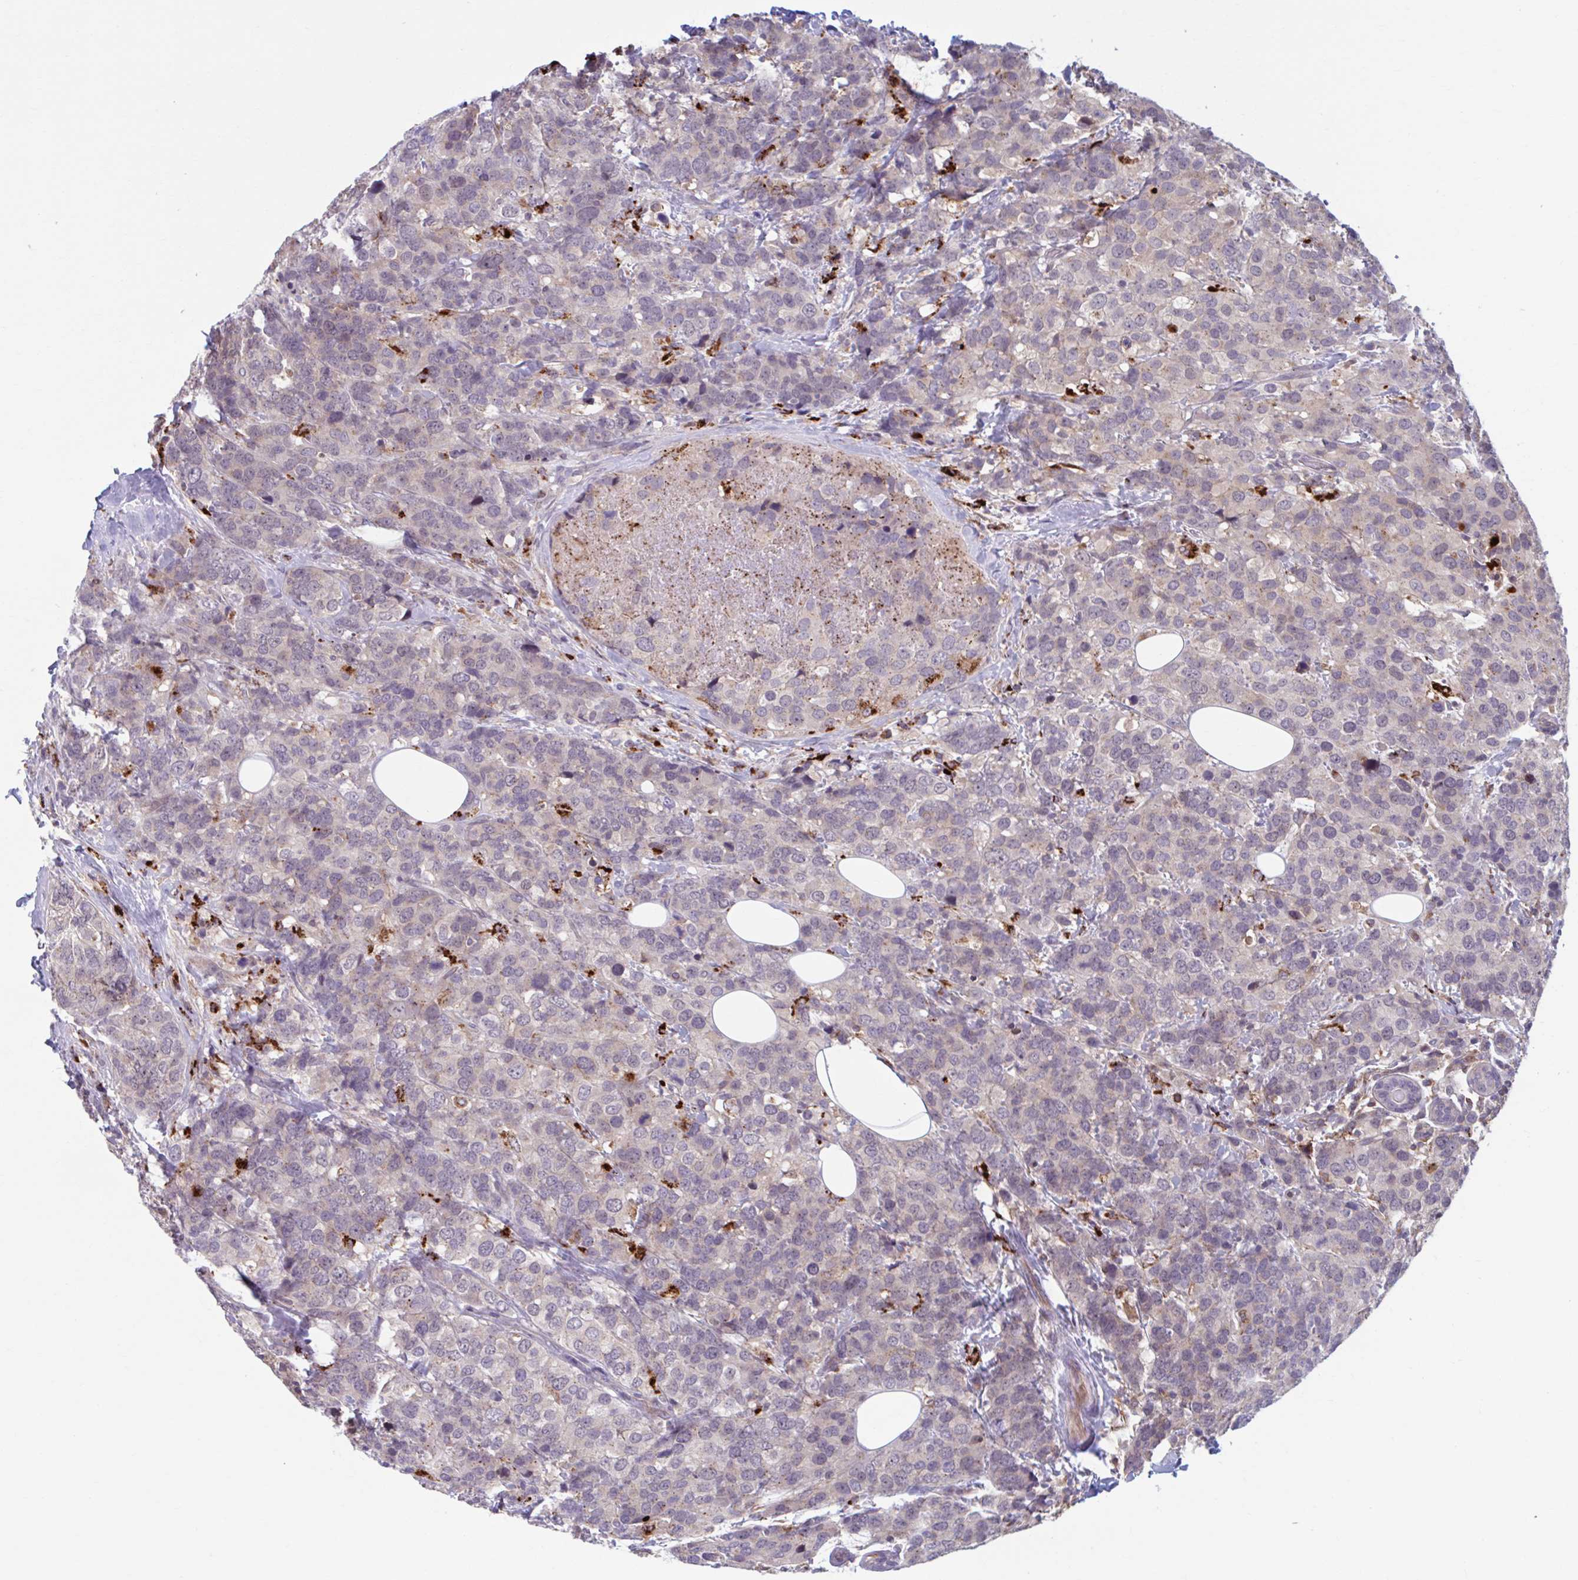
{"staining": {"intensity": "negative", "quantity": "none", "location": "none"}, "tissue": "breast cancer", "cell_type": "Tumor cells", "image_type": "cancer", "snomed": [{"axis": "morphology", "description": "Lobular carcinoma"}, {"axis": "topography", "description": "Breast"}], "caption": "Image shows no significant protein expression in tumor cells of breast lobular carcinoma.", "gene": "ADAT3", "patient": {"sex": "female", "age": 59}}